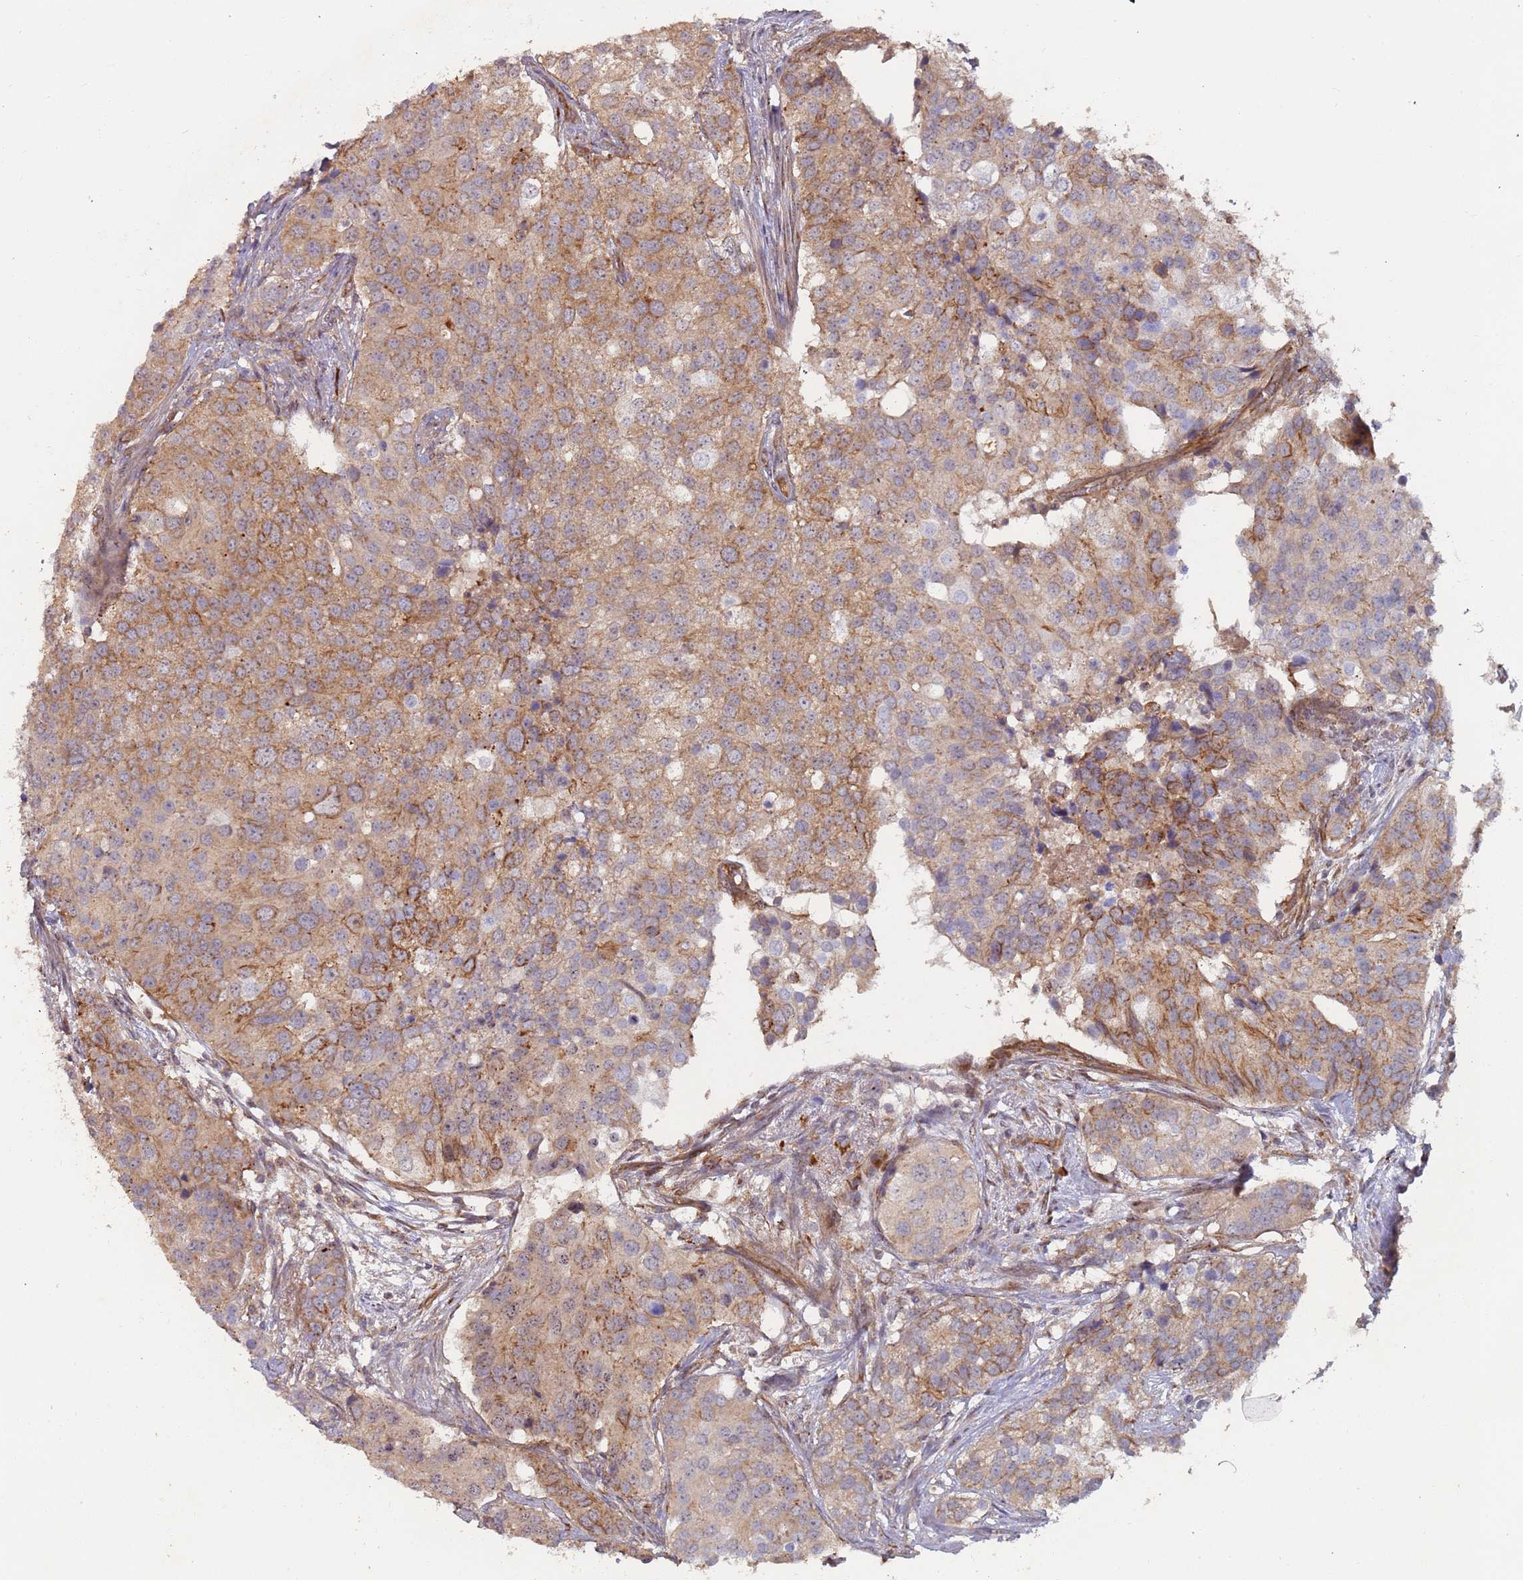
{"staining": {"intensity": "moderate", "quantity": "<25%", "location": "cytoplasmic/membranous"}, "tissue": "prostate cancer", "cell_type": "Tumor cells", "image_type": "cancer", "snomed": [{"axis": "morphology", "description": "Adenocarcinoma, High grade"}, {"axis": "topography", "description": "Prostate"}], "caption": "Prostate cancer (adenocarcinoma (high-grade)) stained for a protein (brown) shows moderate cytoplasmic/membranous positive positivity in approximately <25% of tumor cells.", "gene": "KANSL1L", "patient": {"sex": "male", "age": 62}}